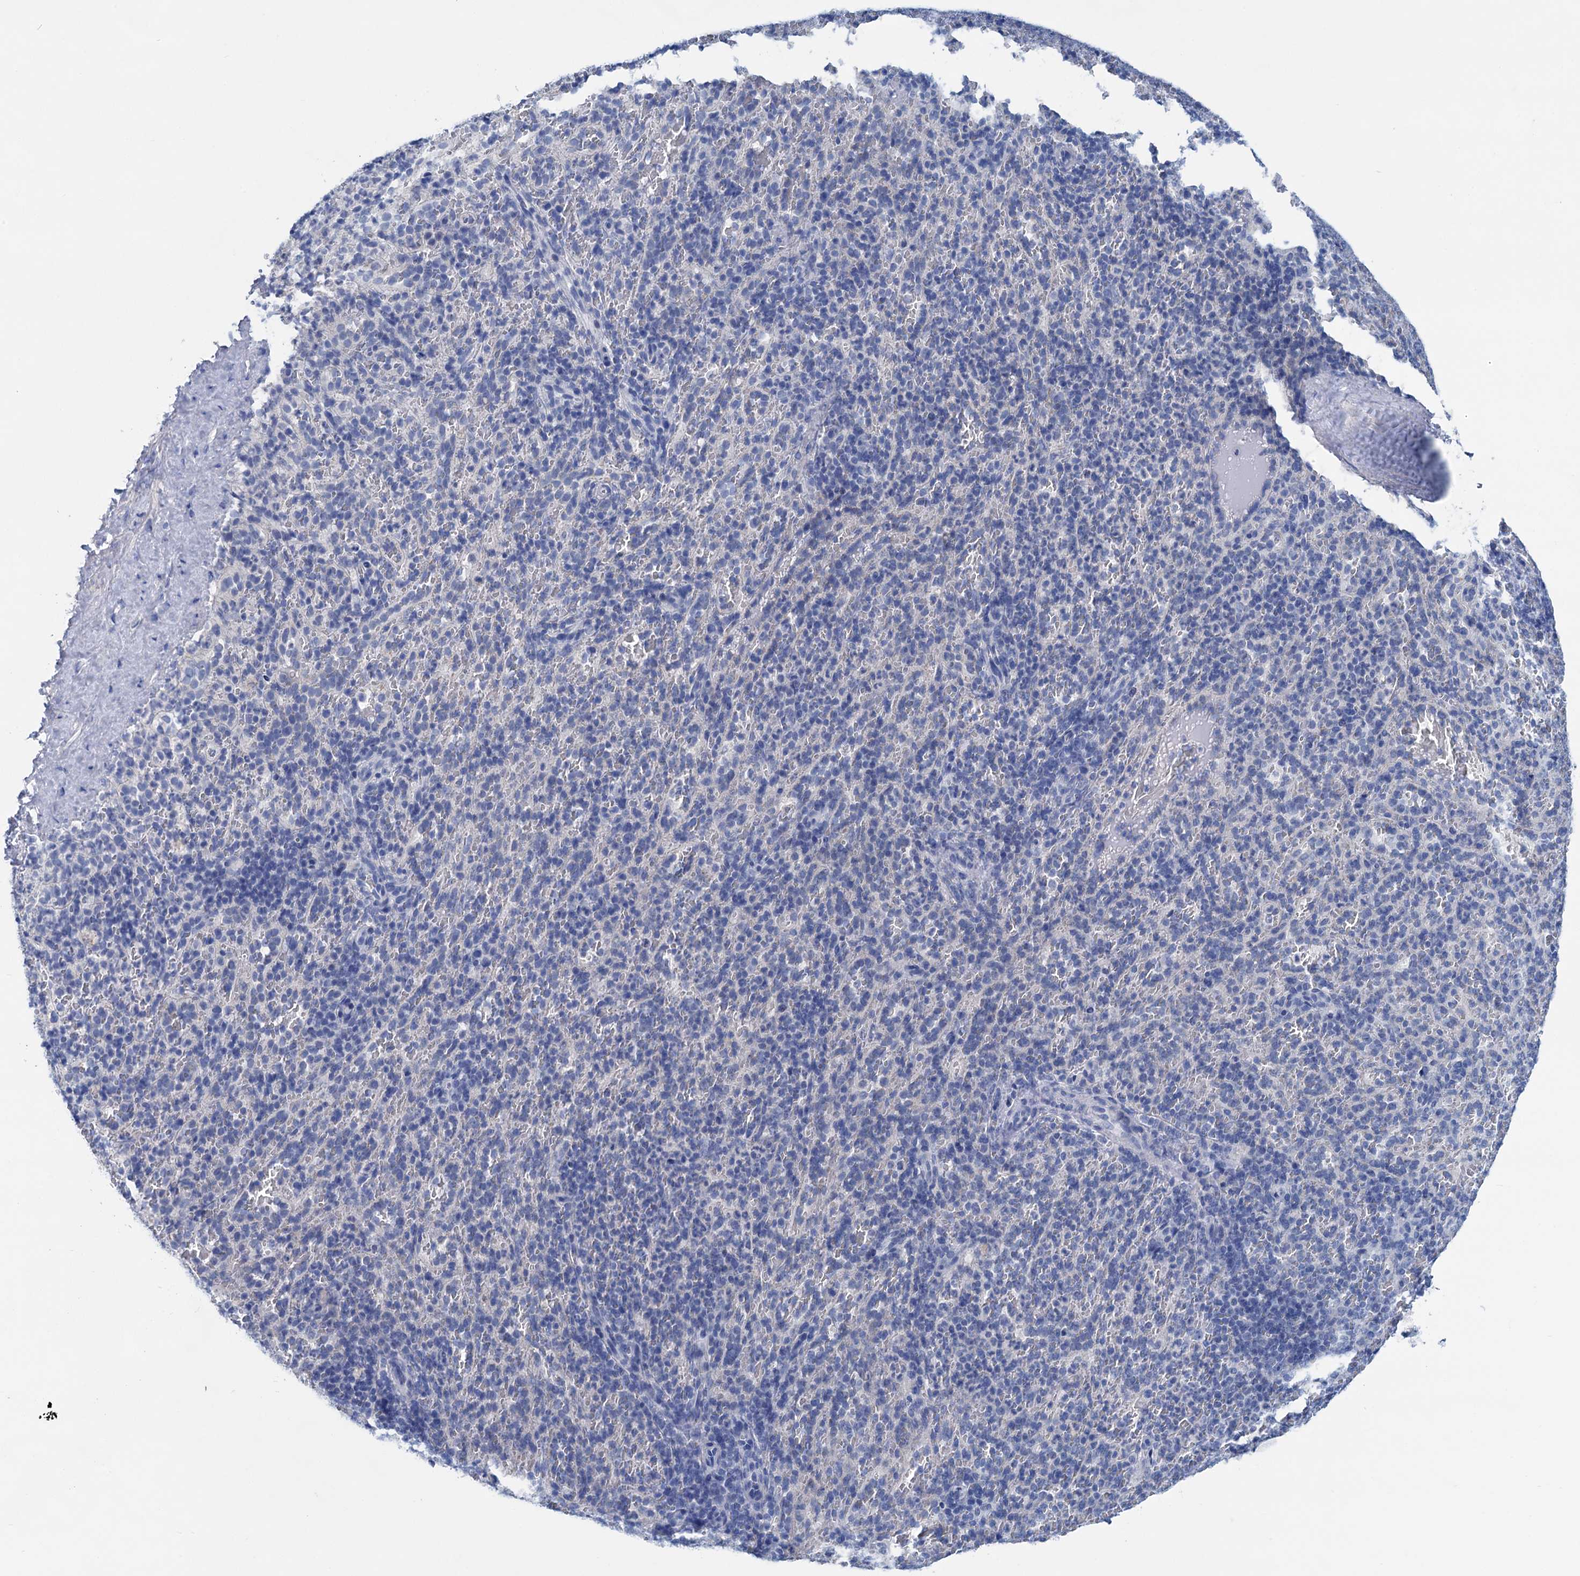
{"staining": {"intensity": "negative", "quantity": "none", "location": "none"}, "tissue": "spleen", "cell_type": "Cells in red pulp", "image_type": "normal", "snomed": [{"axis": "morphology", "description": "Normal tissue, NOS"}, {"axis": "topography", "description": "Spleen"}], "caption": "This image is of benign spleen stained with IHC to label a protein in brown with the nuclei are counter-stained blue. There is no positivity in cells in red pulp. The staining was performed using DAB to visualize the protein expression in brown, while the nuclei were stained in blue with hematoxylin (Magnification: 20x).", "gene": "MYOZ3", "patient": {"sex": "female", "age": 21}}